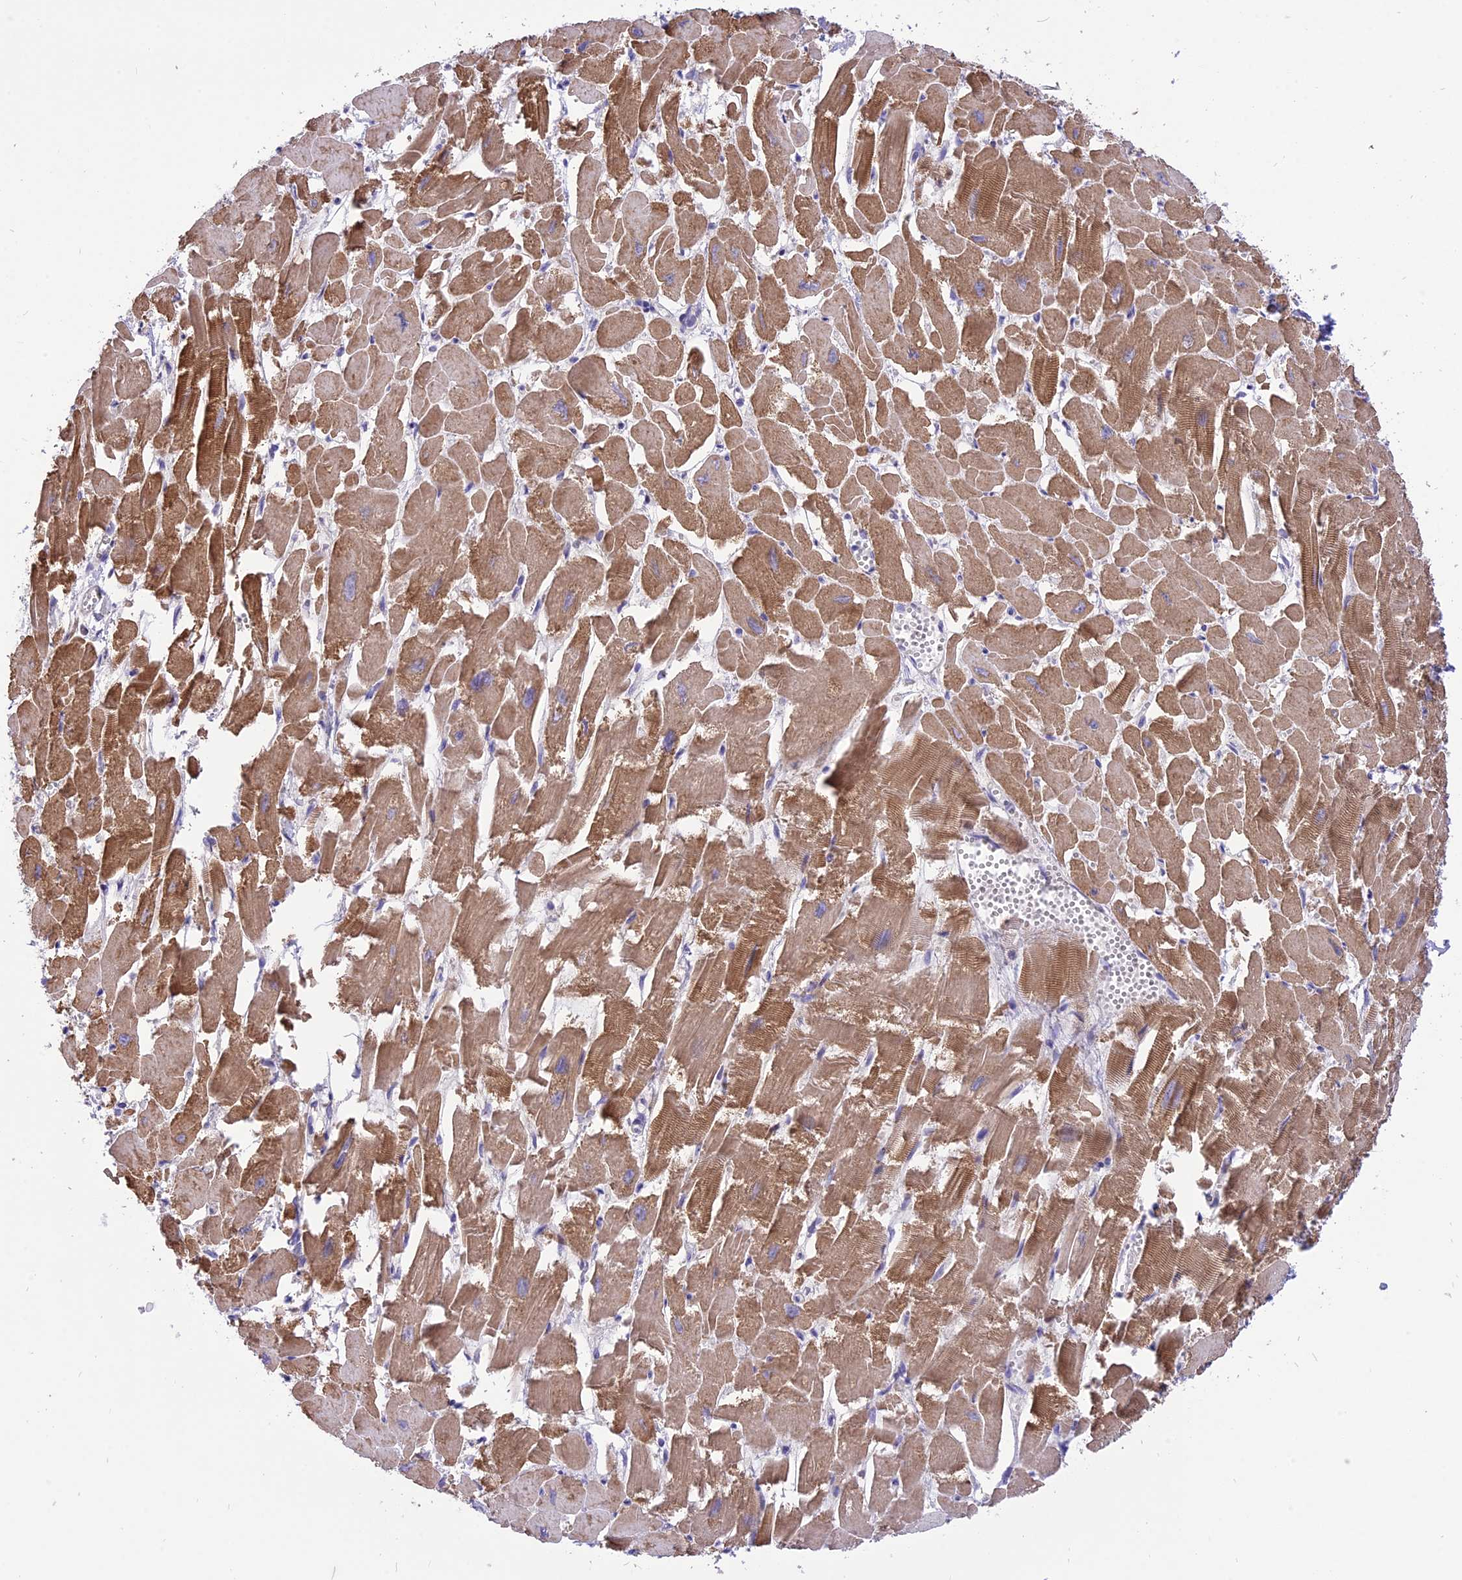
{"staining": {"intensity": "moderate", "quantity": ">75%", "location": "cytoplasmic/membranous"}, "tissue": "heart muscle", "cell_type": "Cardiomyocytes", "image_type": "normal", "snomed": [{"axis": "morphology", "description": "Normal tissue, NOS"}, {"axis": "topography", "description": "Heart"}], "caption": "Immunohistochemical staining of benign heart muscle exhibits >75% levels of moderate cytoplasmic/membranous protein staining in about >75% of cardiomyocytes.", "gene": "ARMCX6", "patient": {"sex": "male", "age": 54}}